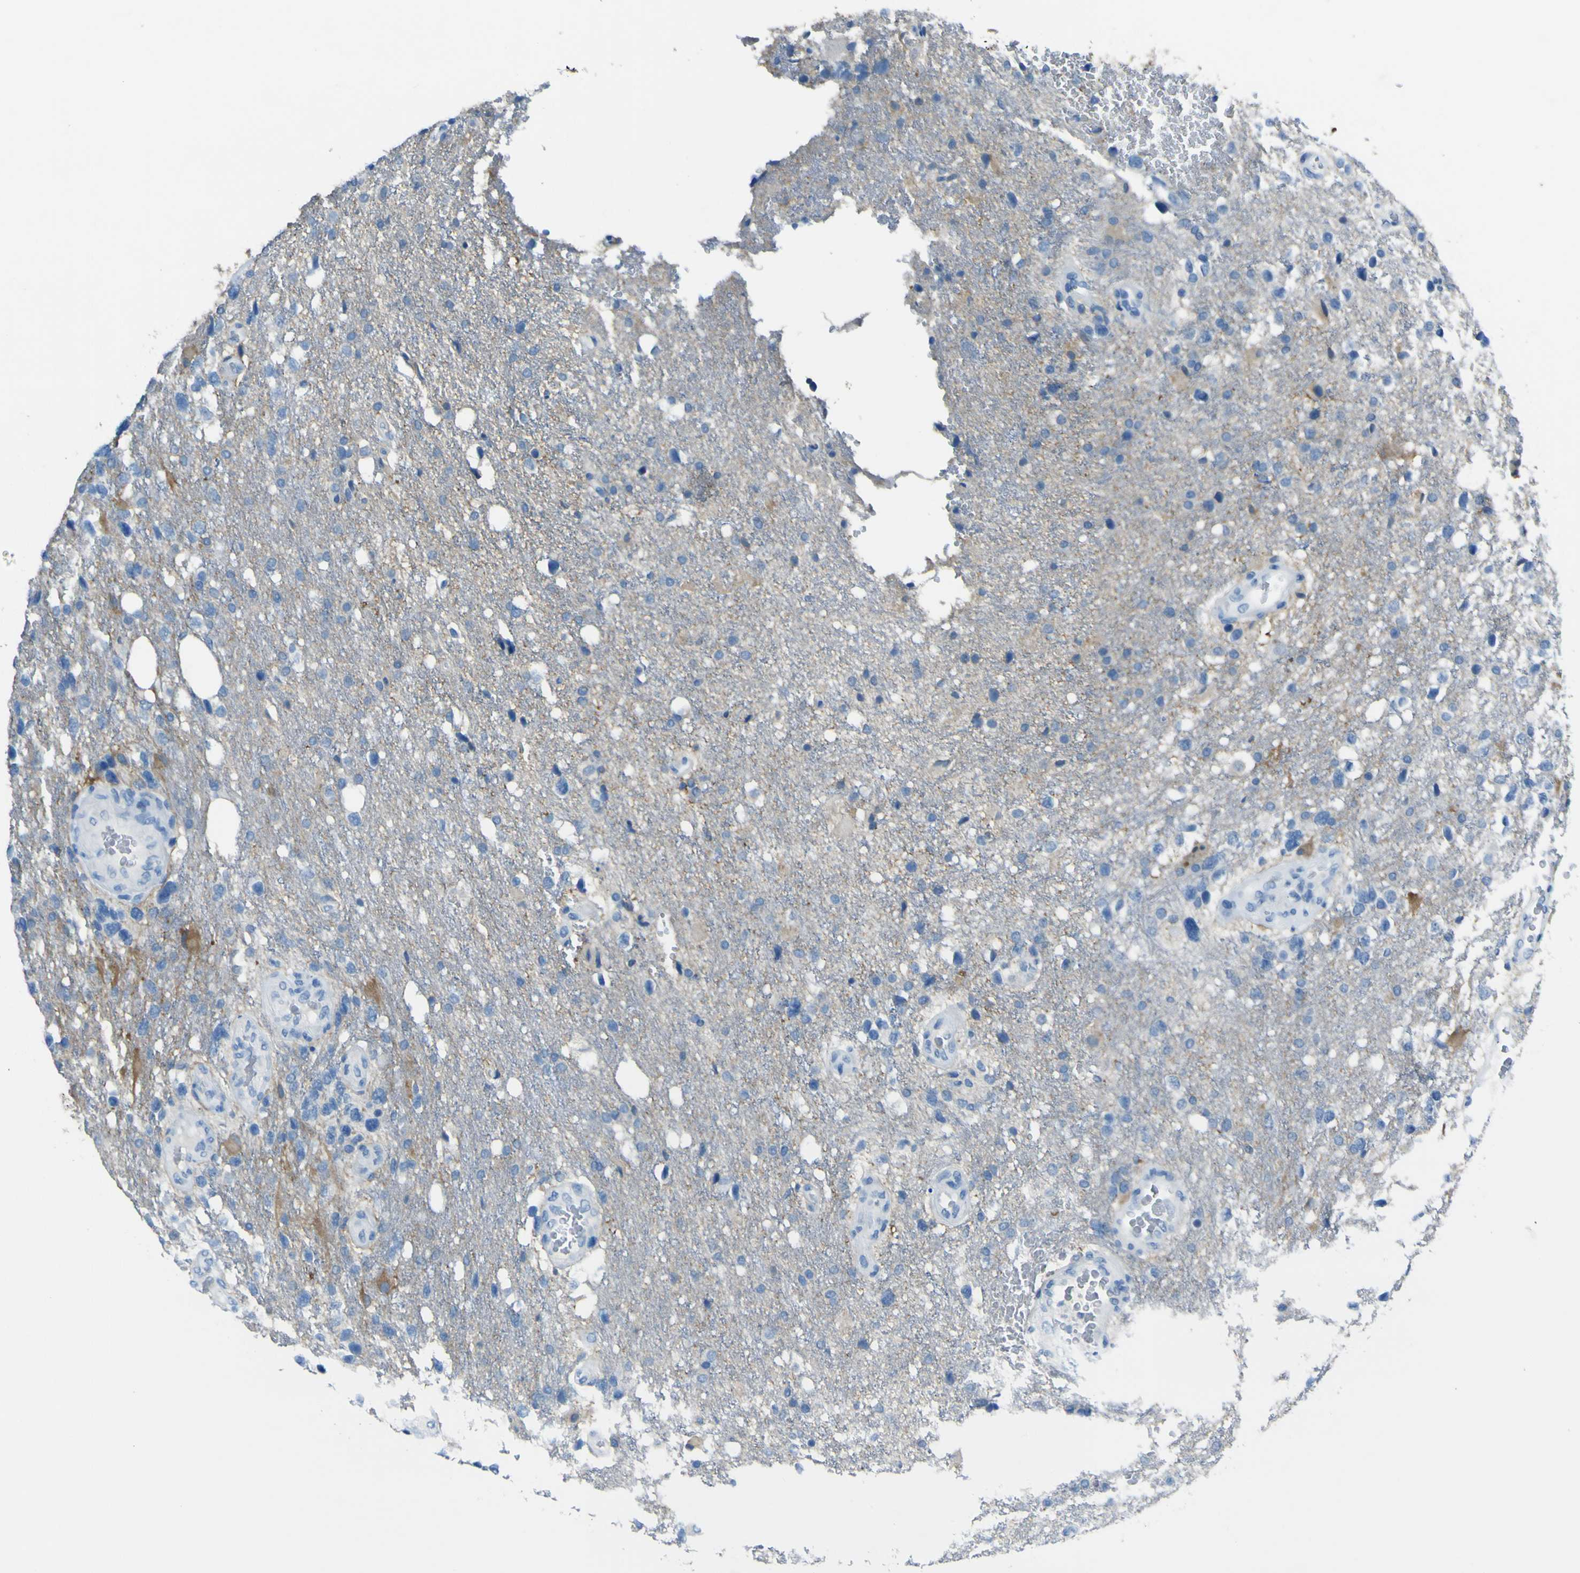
{"staining": {"intensity": "negative", "quantity": "none", "location": "none"}, "tissue": "glioma", "cell_type": "Tumor cells", "image_type": "cancer", "snomed": [{"axis": "morphology", "description": "Glioma, malignant, High grade"}, {"axis": "topography", "description": "Brain"}], "caption": "IHC histopathology image of neoplastic tissue: human glioma stained with DAB displays no significant protein staining in tumor cells.", "gene": "PHKG1", "patient": {"sex": "female", "age": 58}}